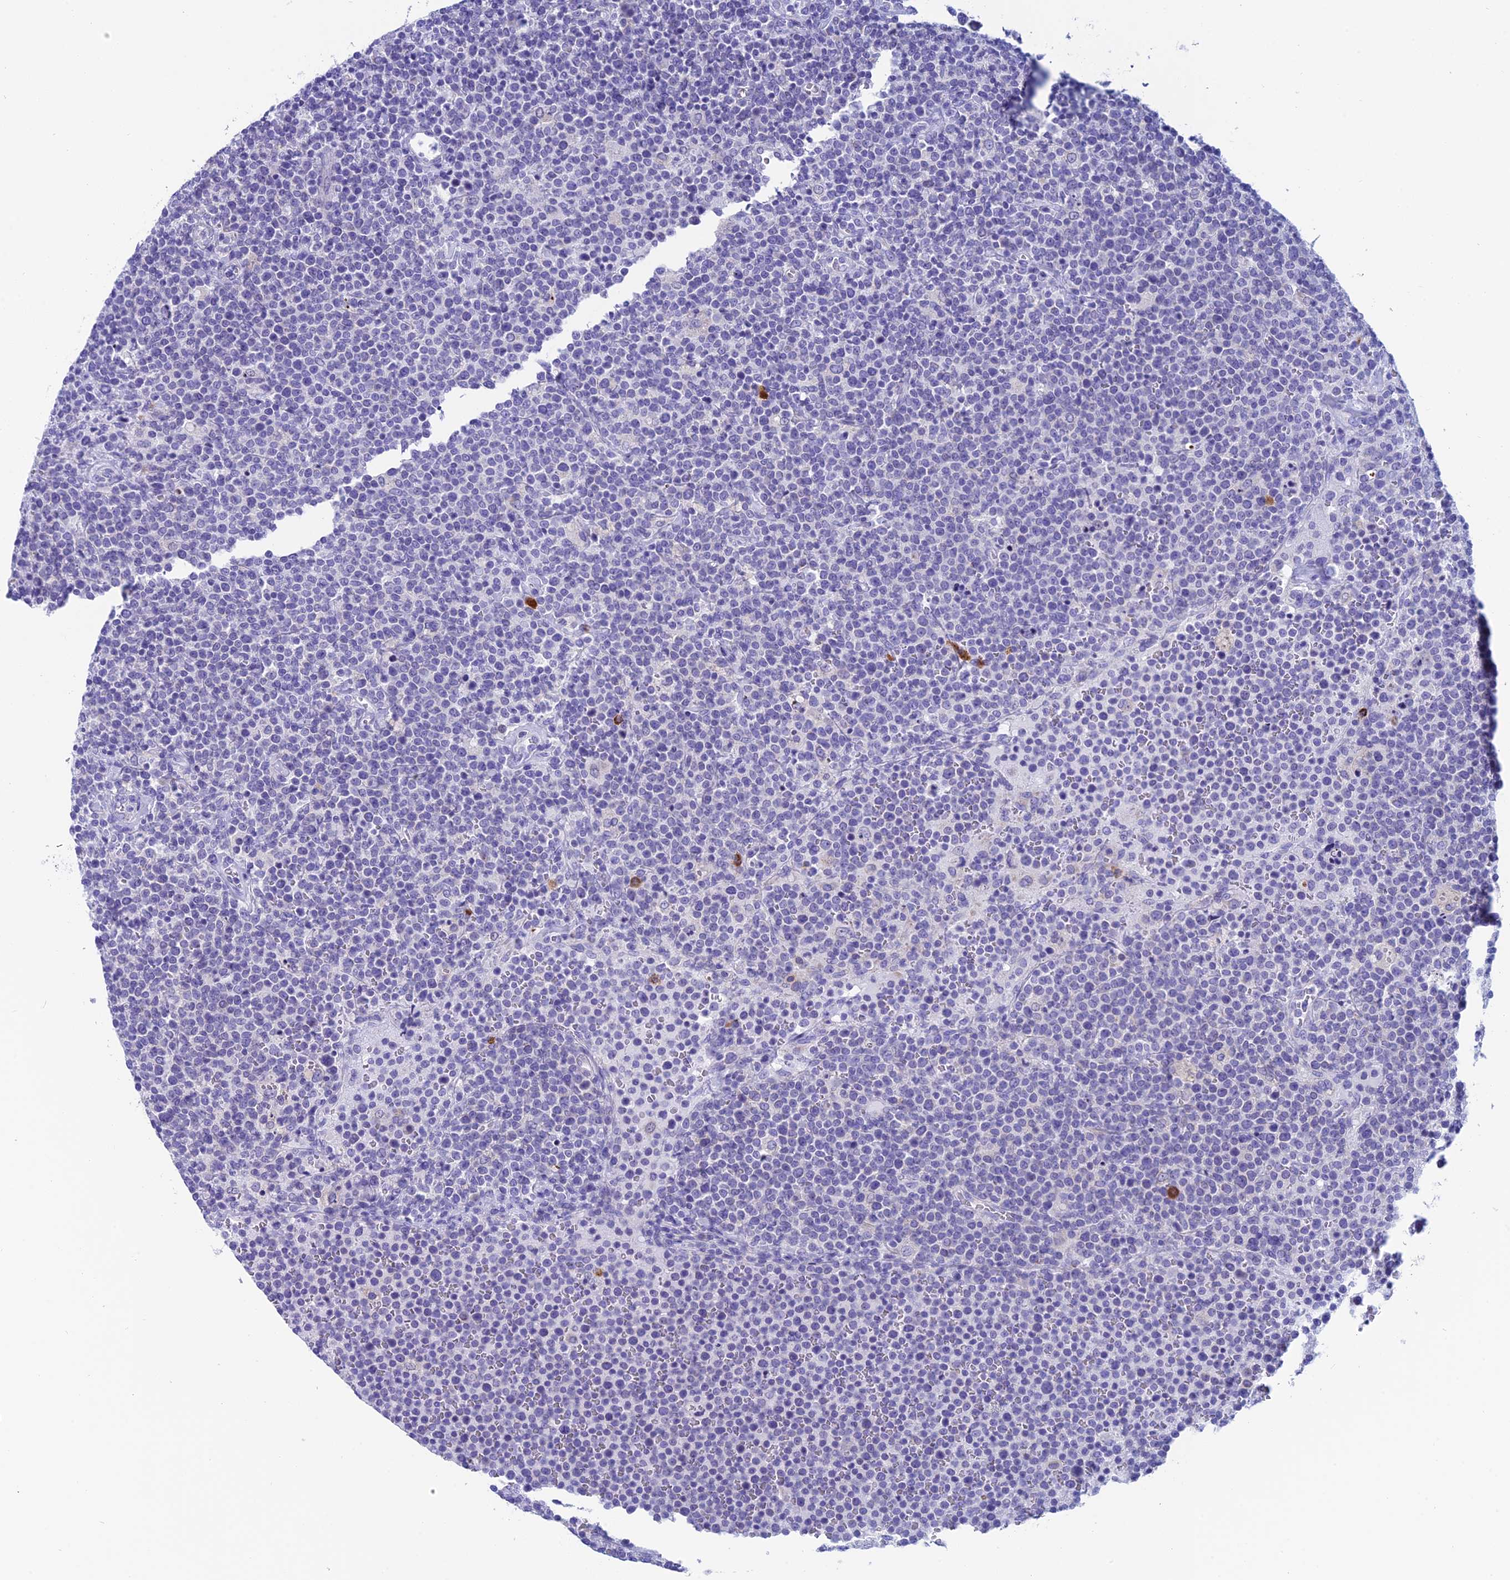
{"staining": {"intensity": "negative", "quantity": "none", "location": "none"}, "tissue": "lymphoma", "cell_type": "Tumor cells", "image_type": "cancer", "snomed": [{"axis": "morphology", "description": "Malignant lymphoma, non-Hodgkin's type, High grade"}, {"axis": "topography", "description": "Lymph node"}], "caption": "Human malignant lymphoma, non-Hodgkin's type (high-grade) stained for a protein using immunohistochemistry (IHC) exhibits no positivity in tumor cells.", "gene": "REEP4", "patient": {"sex": "male", "age": 61}}